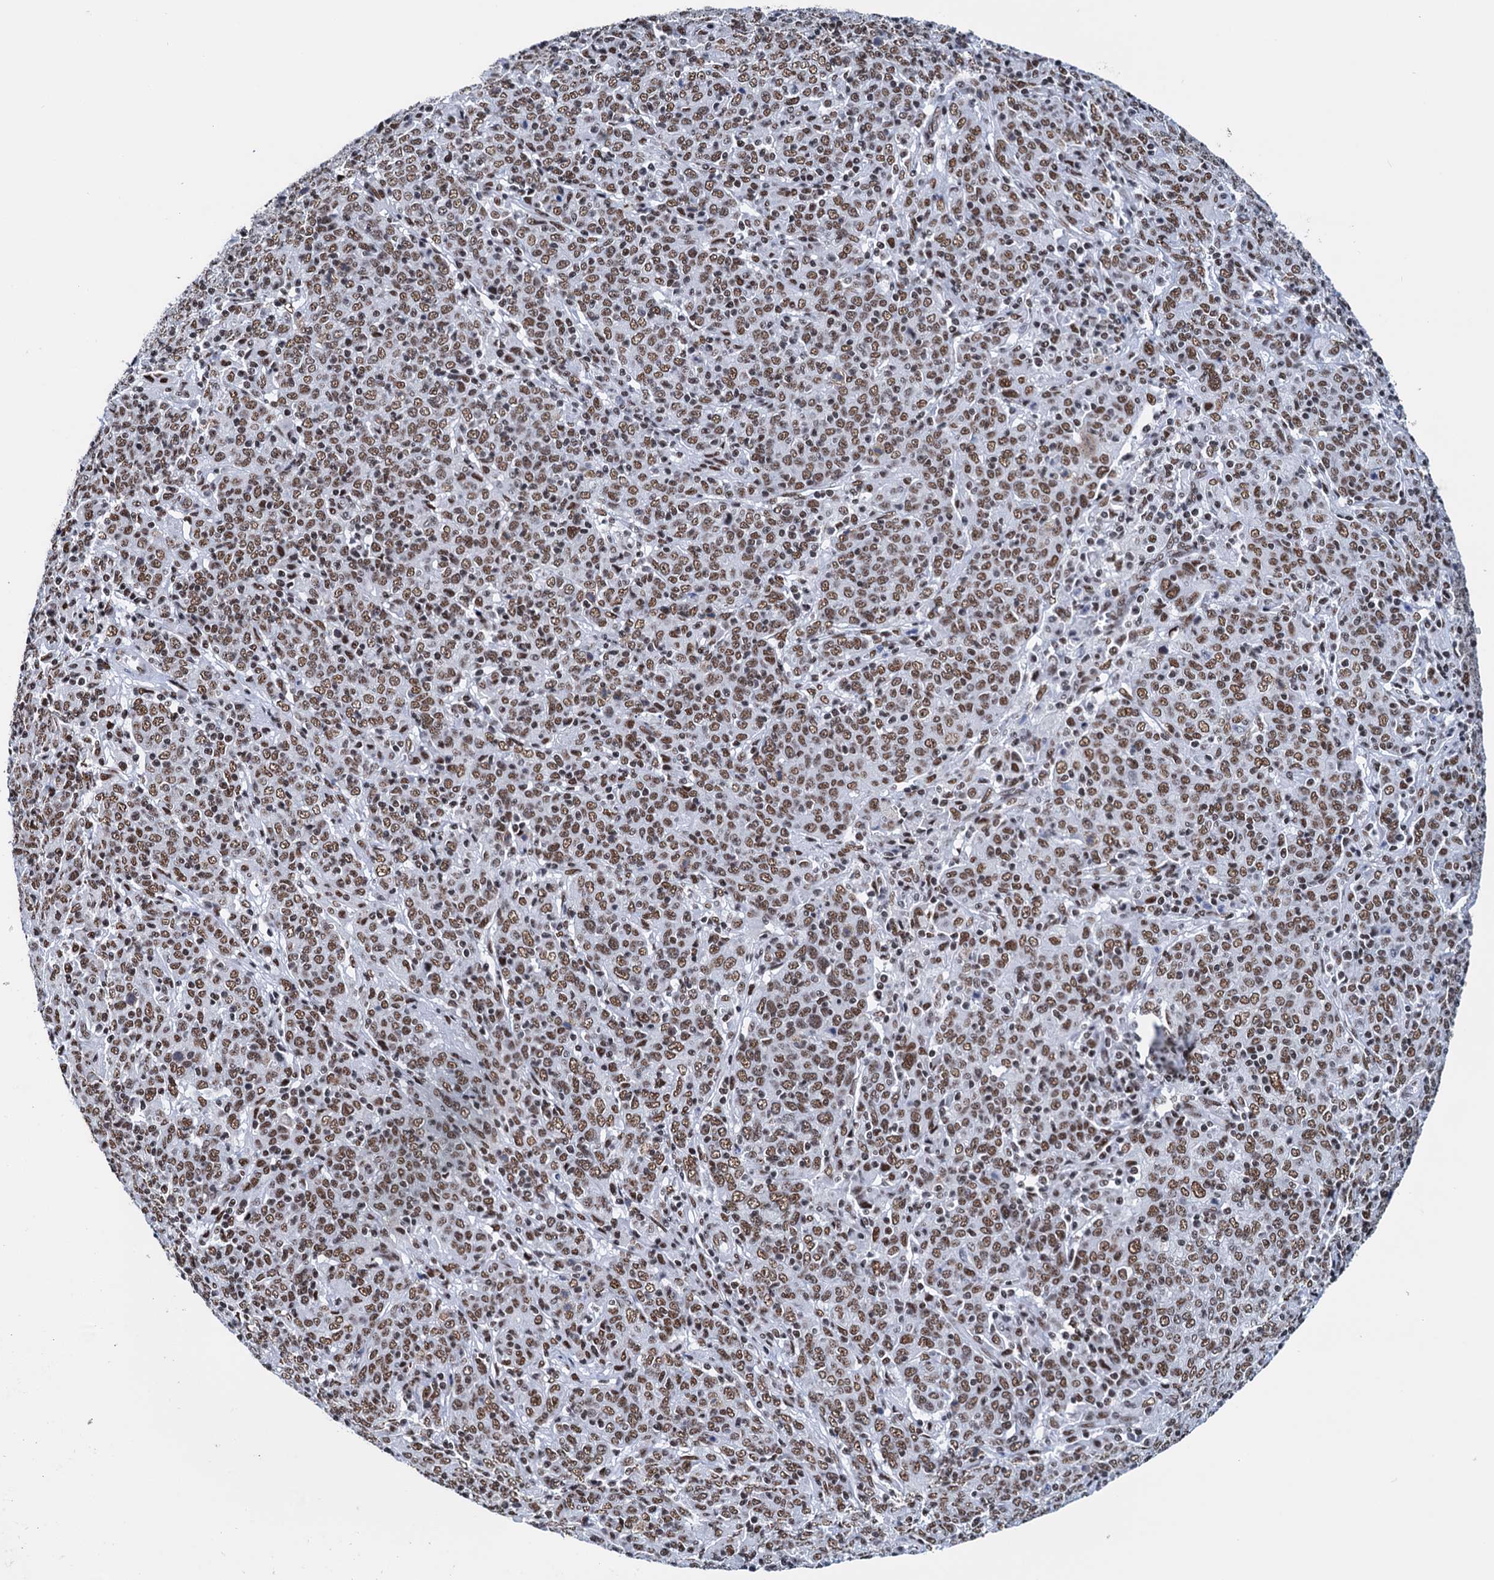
{"staining": {"intensity": "strong", "quantity": ">75%", "location": "nuclear"}, "tissue": "cervical cancer", "cell_type": "Tumor cells", "image_type": "cancer", "snomed": [{"axis": "morphology", "description": "Squamous cell carcinoma, NOS"}, {"axis": "topography", "description": "Cervix"}], "caption": "Cervical cancer was stained to show a protein in brown. There is high levels of strong nuclear staining in about >75% of tumor cells. (IHC, brightfield microscopy, high magnification).", "gene": "SLTM", "patient": {"sex": "female", "age": 67}}